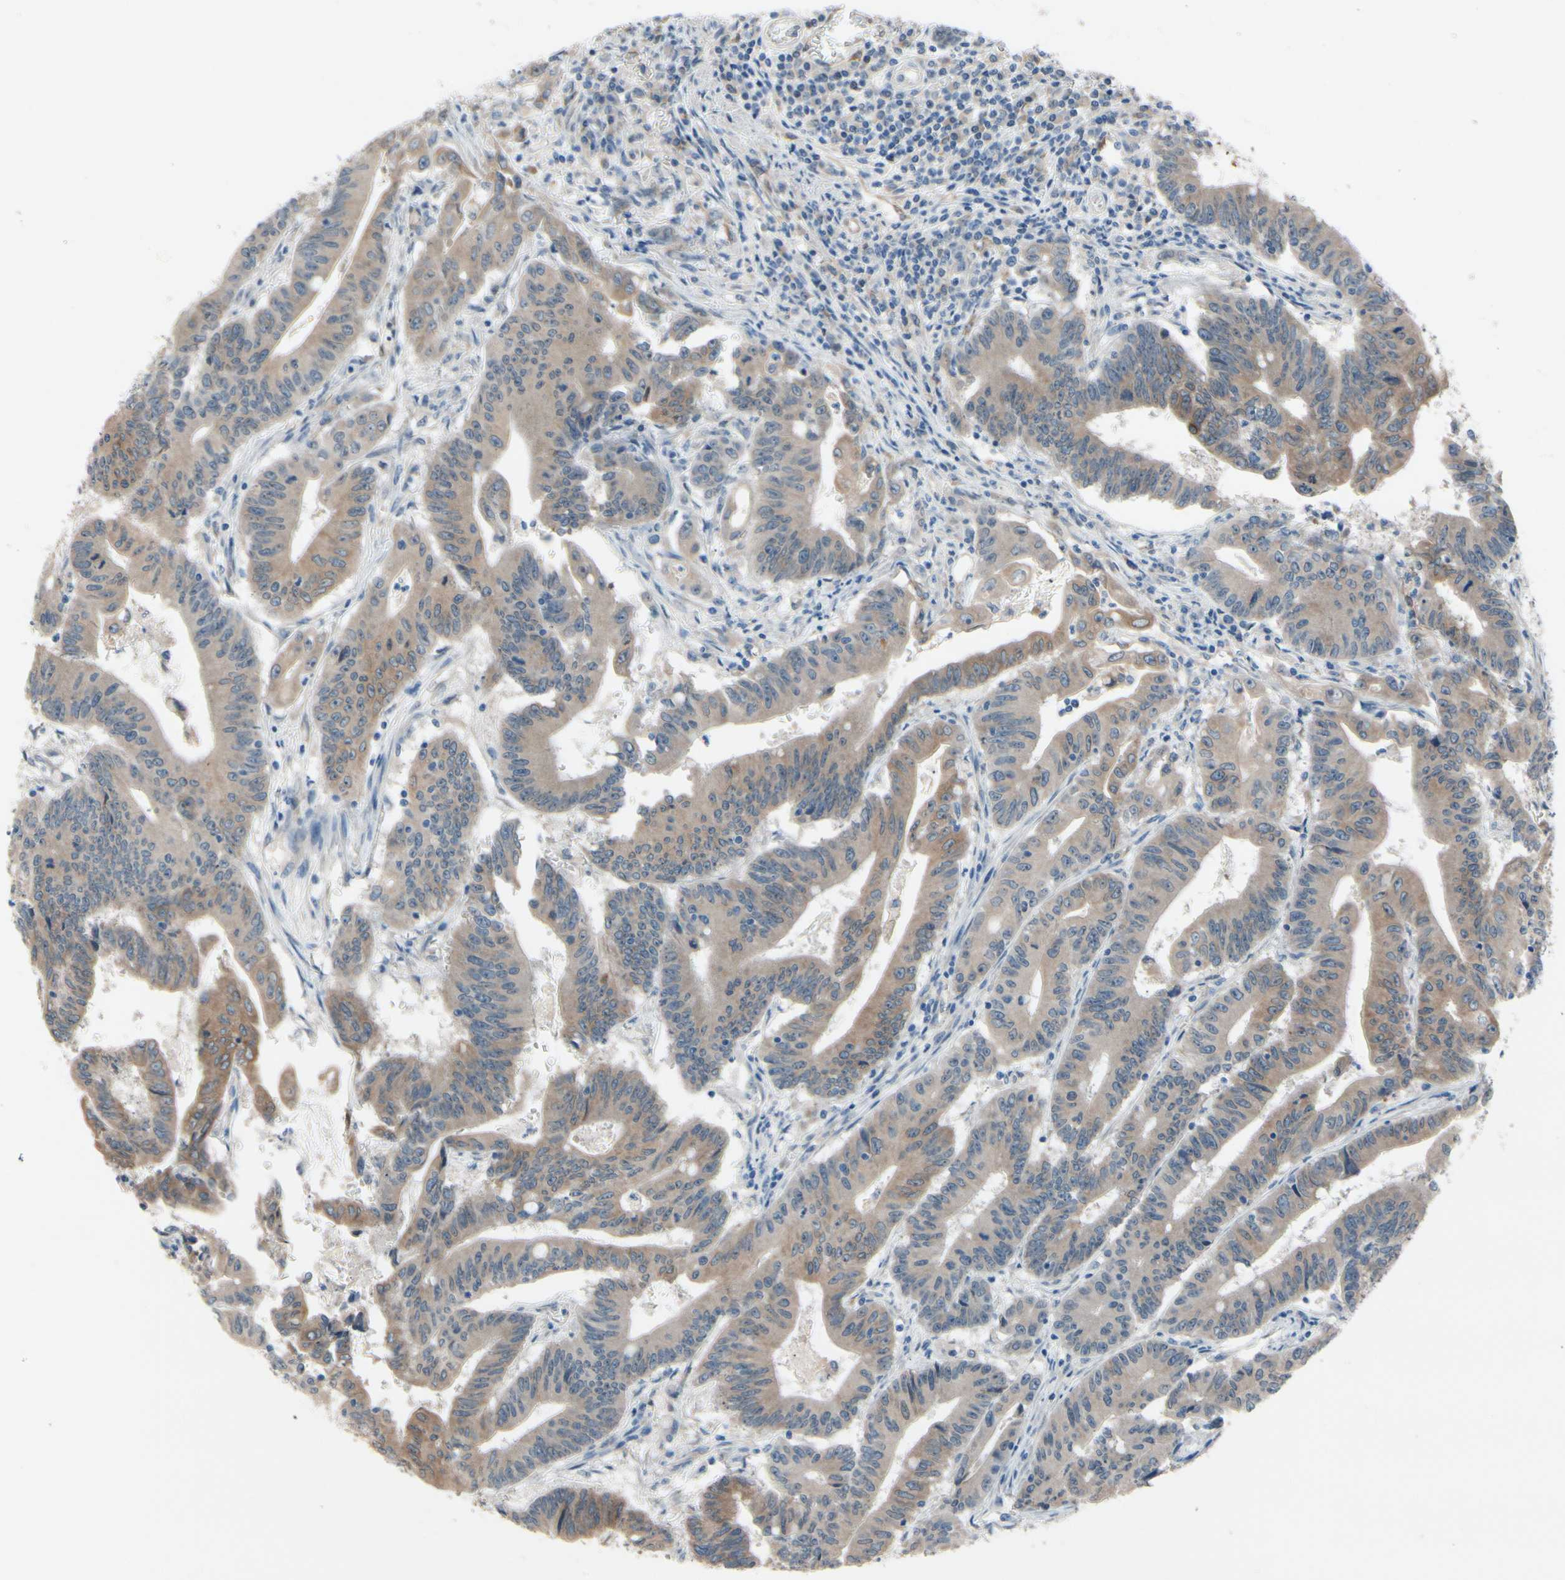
{"staining": {"intensity": "weak", "quantity": ">75%", "location": "cytoplasmic/membranous"}, "tissue": "colorectal cancer", "cell_type": "Tumor cells", "image_type": "cancer", "snomed": [{"axis": "morphology", "description": "Adenocarcinoma, NOS"}, {"axis": "topography", "description": "Colon"}], "caption": "Protein expression analysis of human adenocarcinoma (colorectal) reveals weak cytoplasmic/membranous expression in about >75% of tumor cells. (Brightfield microscopy of DAB IHC at high magnification).", "gene": "PRXL2A", "patient": {"sex": "male", "age": 45}}